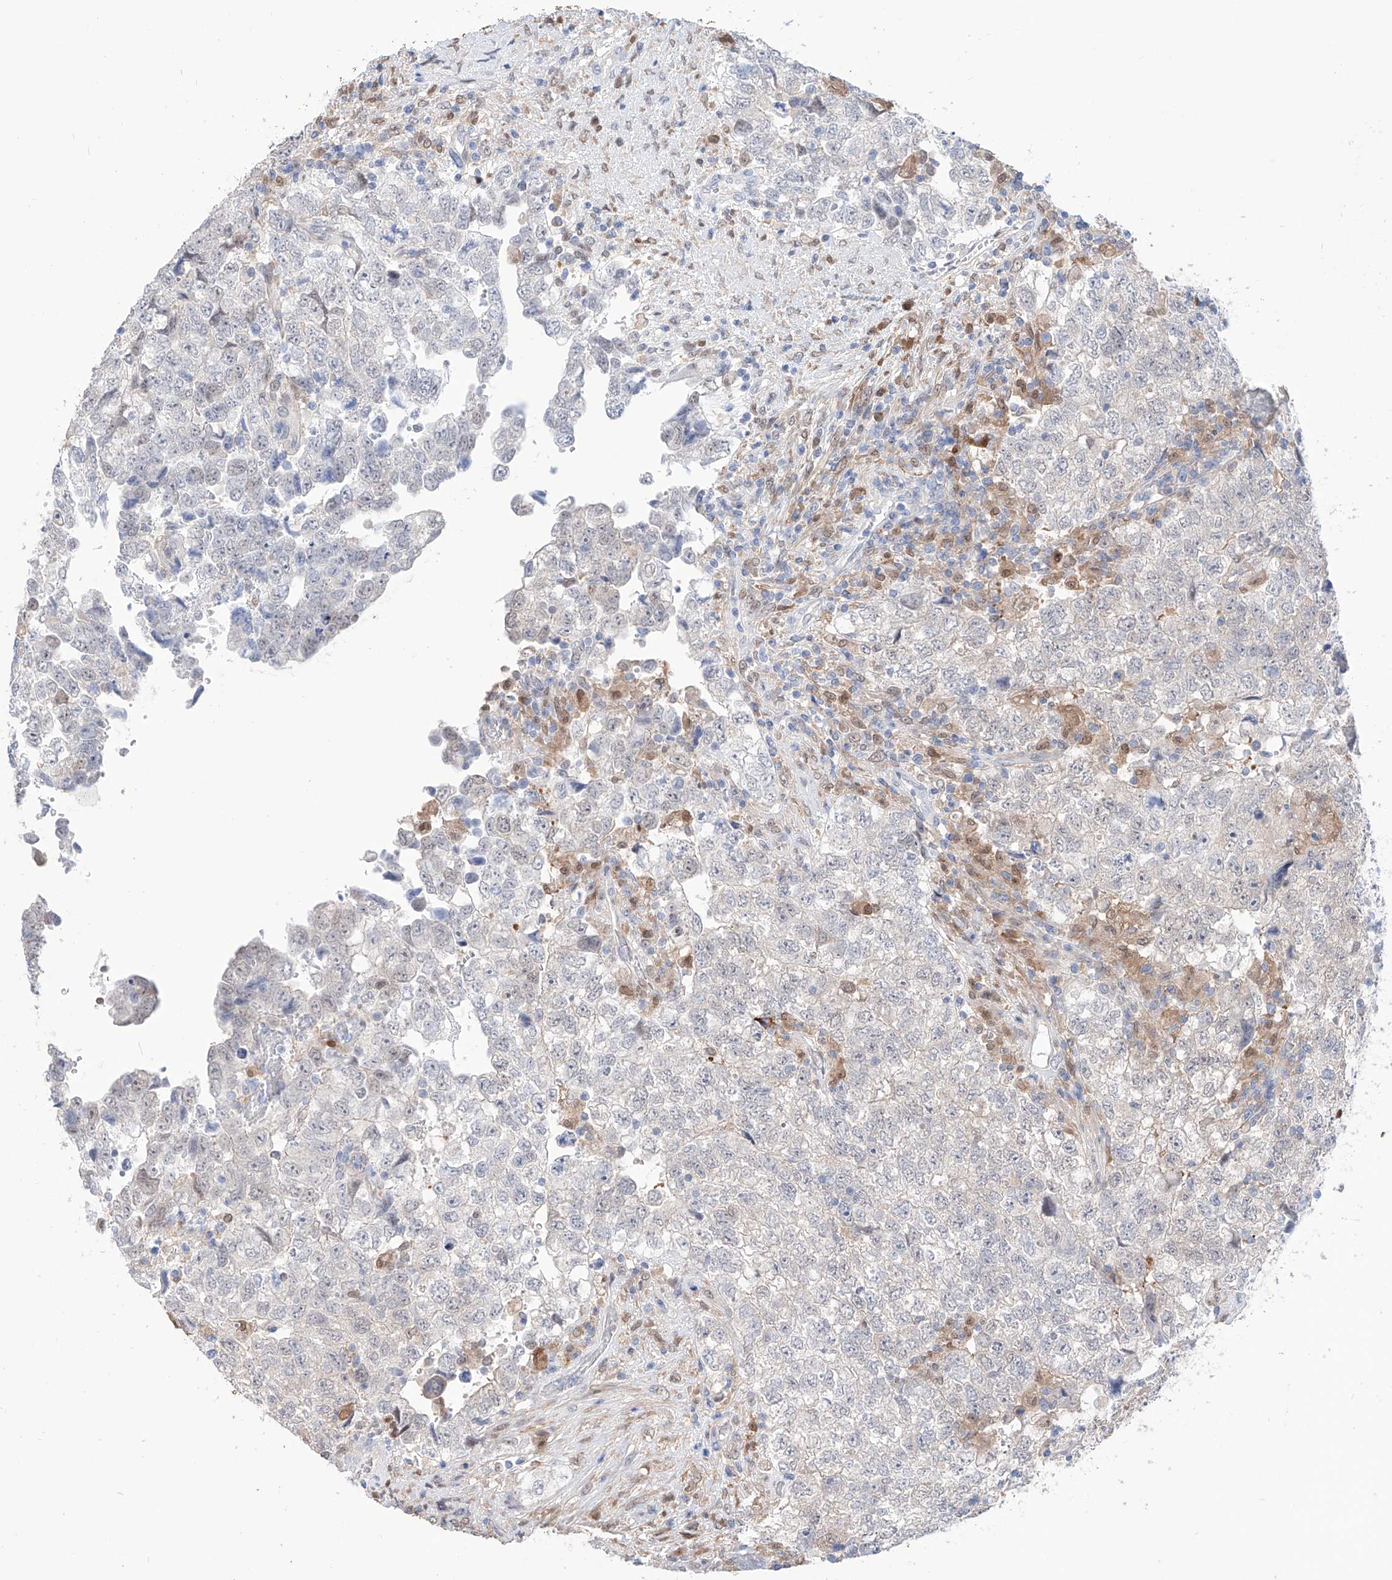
{"staining": {"intensity": "weak", "quantity": "<25%", "location": "cytoplasmic/membranous"}, "tissue": "testis cancer", "cell_type": "Tumor cells", "image_type": "cancer", "snomed": [{"axis": "morphology", "description": "Carcinoma, Embryonal, NOS"}, {"axis": "topography", "description": "Testis"}], "caption": "This is an immunohistochemistry image of human embryonal carcinoma (testis). There is no staining in tumor cells.", "gene": "PDXK", "patient": {"sex": "male", "age": 37}}